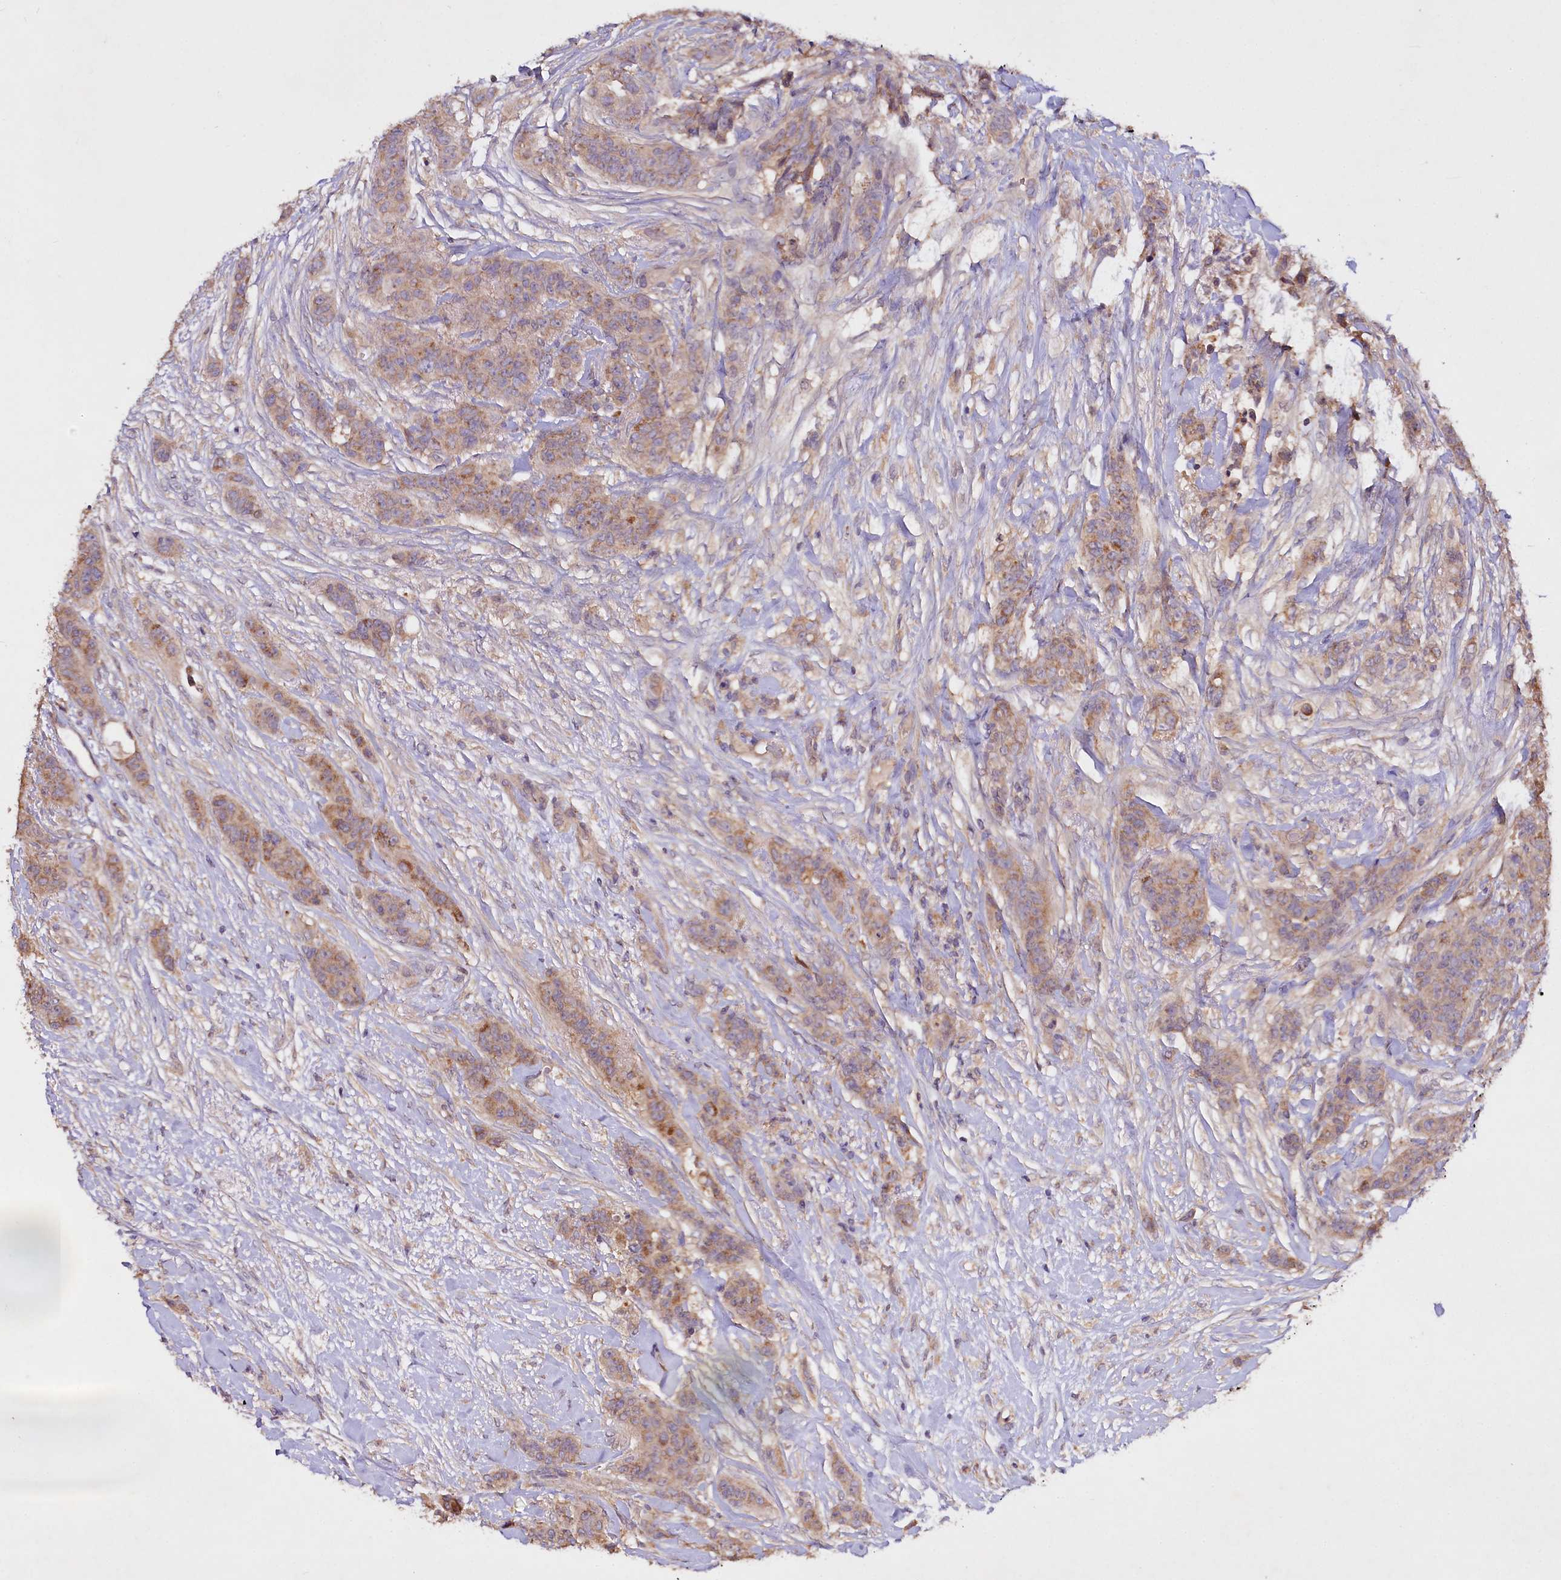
{"staining": {"intensity": "weak", "quantity": "25%-75%", "location": "cytoplasmic/membranous"}, "tissue": "breast cancer", "cell_type": "Tumor cells", "image_type": "cancer", "snomed": [{"axis": "morphology", "description": "Duct carcinoma"}, {"axis": "topography", "description": "Breast"}], "caption": "Brown immunohistochemical staining in human breast cancer (invasive ductal carcinoma) reveals weak cytoplasmic/membranous staining in approximately 25%-75% of tumor cells.", "gene": "ETFBKMT", "patient": {"sex": "female", "age": 40}}